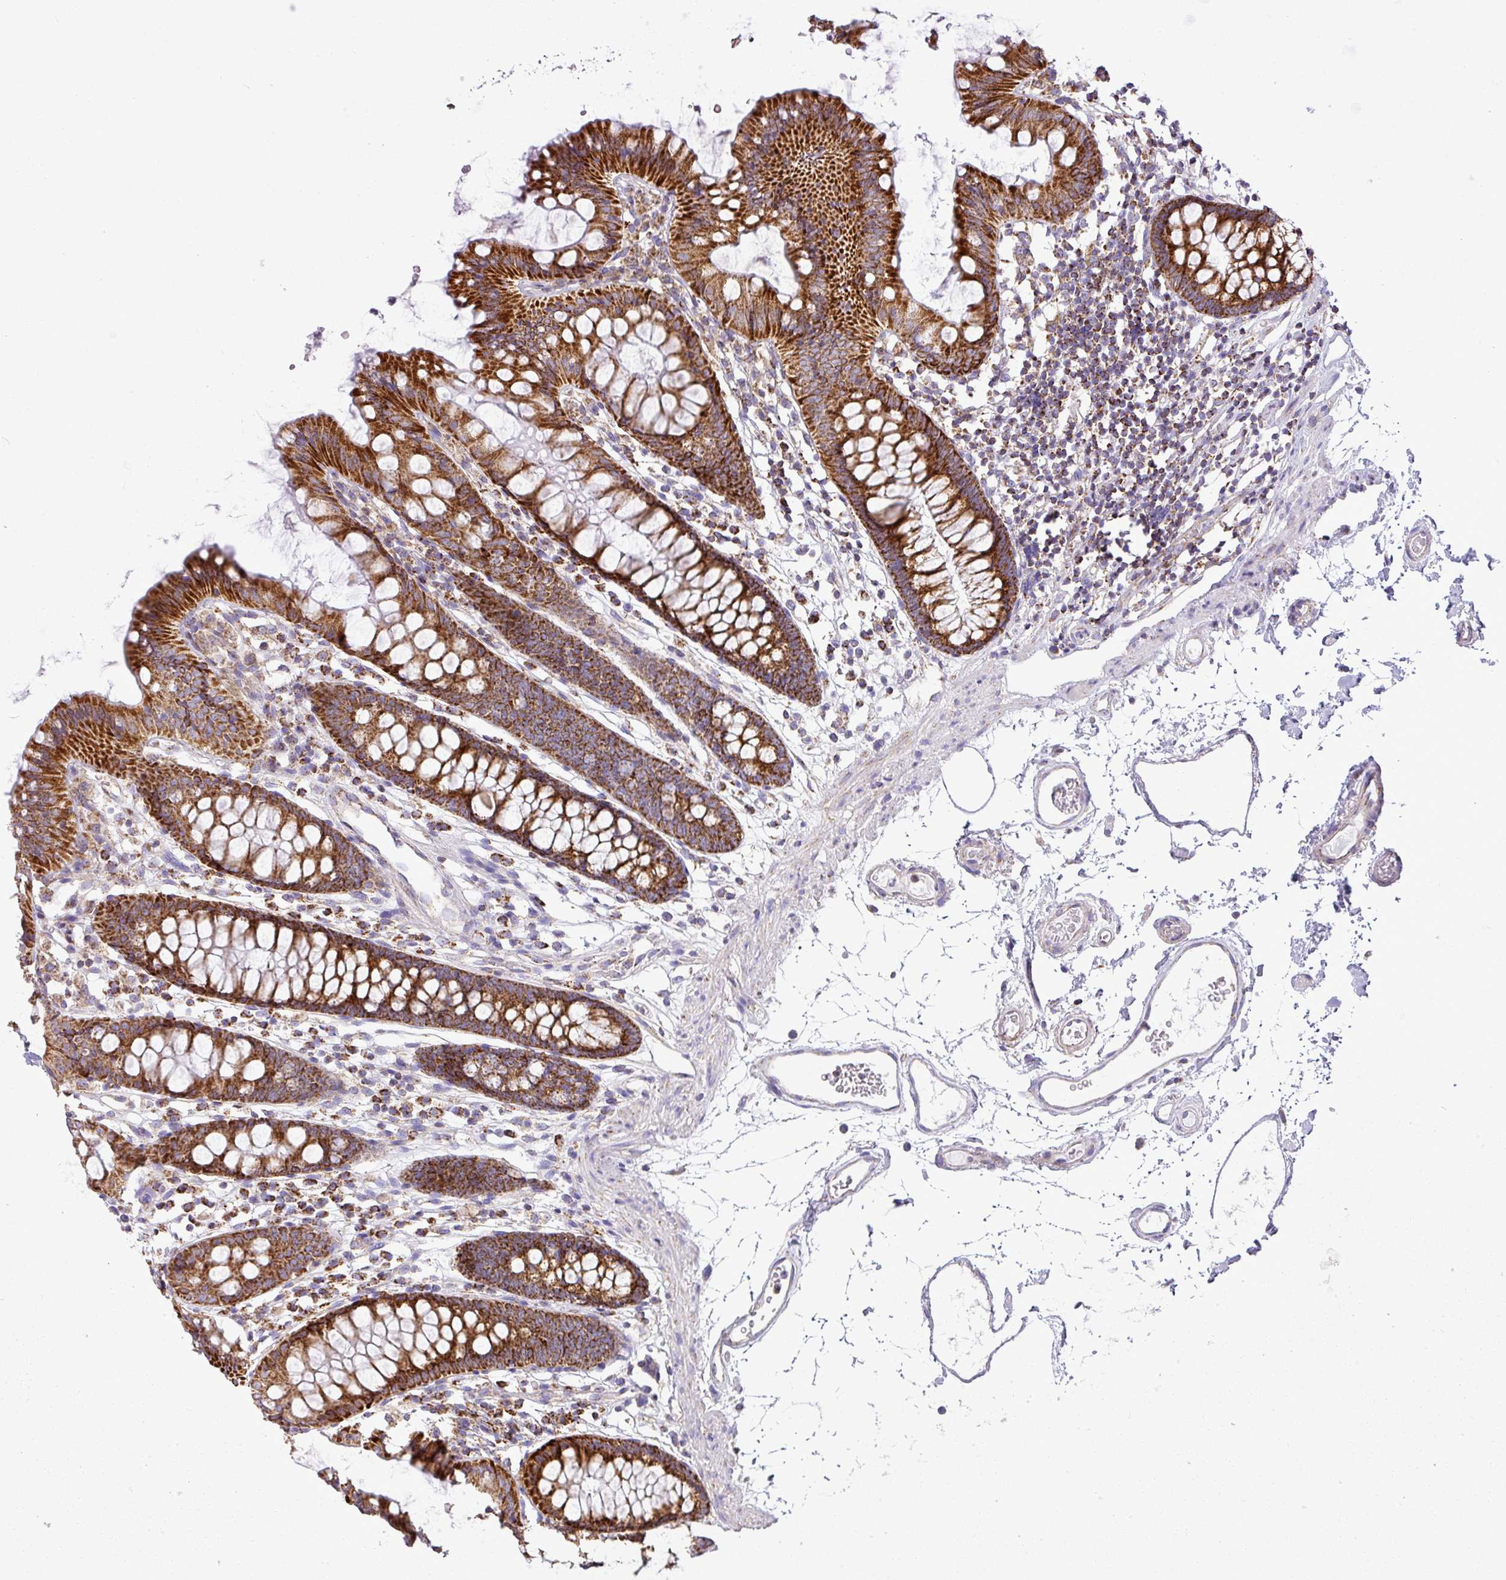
{"staining": {"intensity": "moderate", "quantity": "<25%", "location": "cytoplasmic/membranous"}, "tissue": "colon", "cell_type": "Endothelial cells", "image_type": "normal", "snomed": [{"axis": "morphology", "description": "Normal tissue, NOS"}, {"axis": "topography", "description": "Colon"}], "caption": "A histopathology image showing moderate cytoplasmic/membranous staining in about <25% of endothelial cells in normal colon, as visualized by brown immunohistochemical staining.", "gene": "ZNF81", "patient": {"sex": "female", "age": 84}}